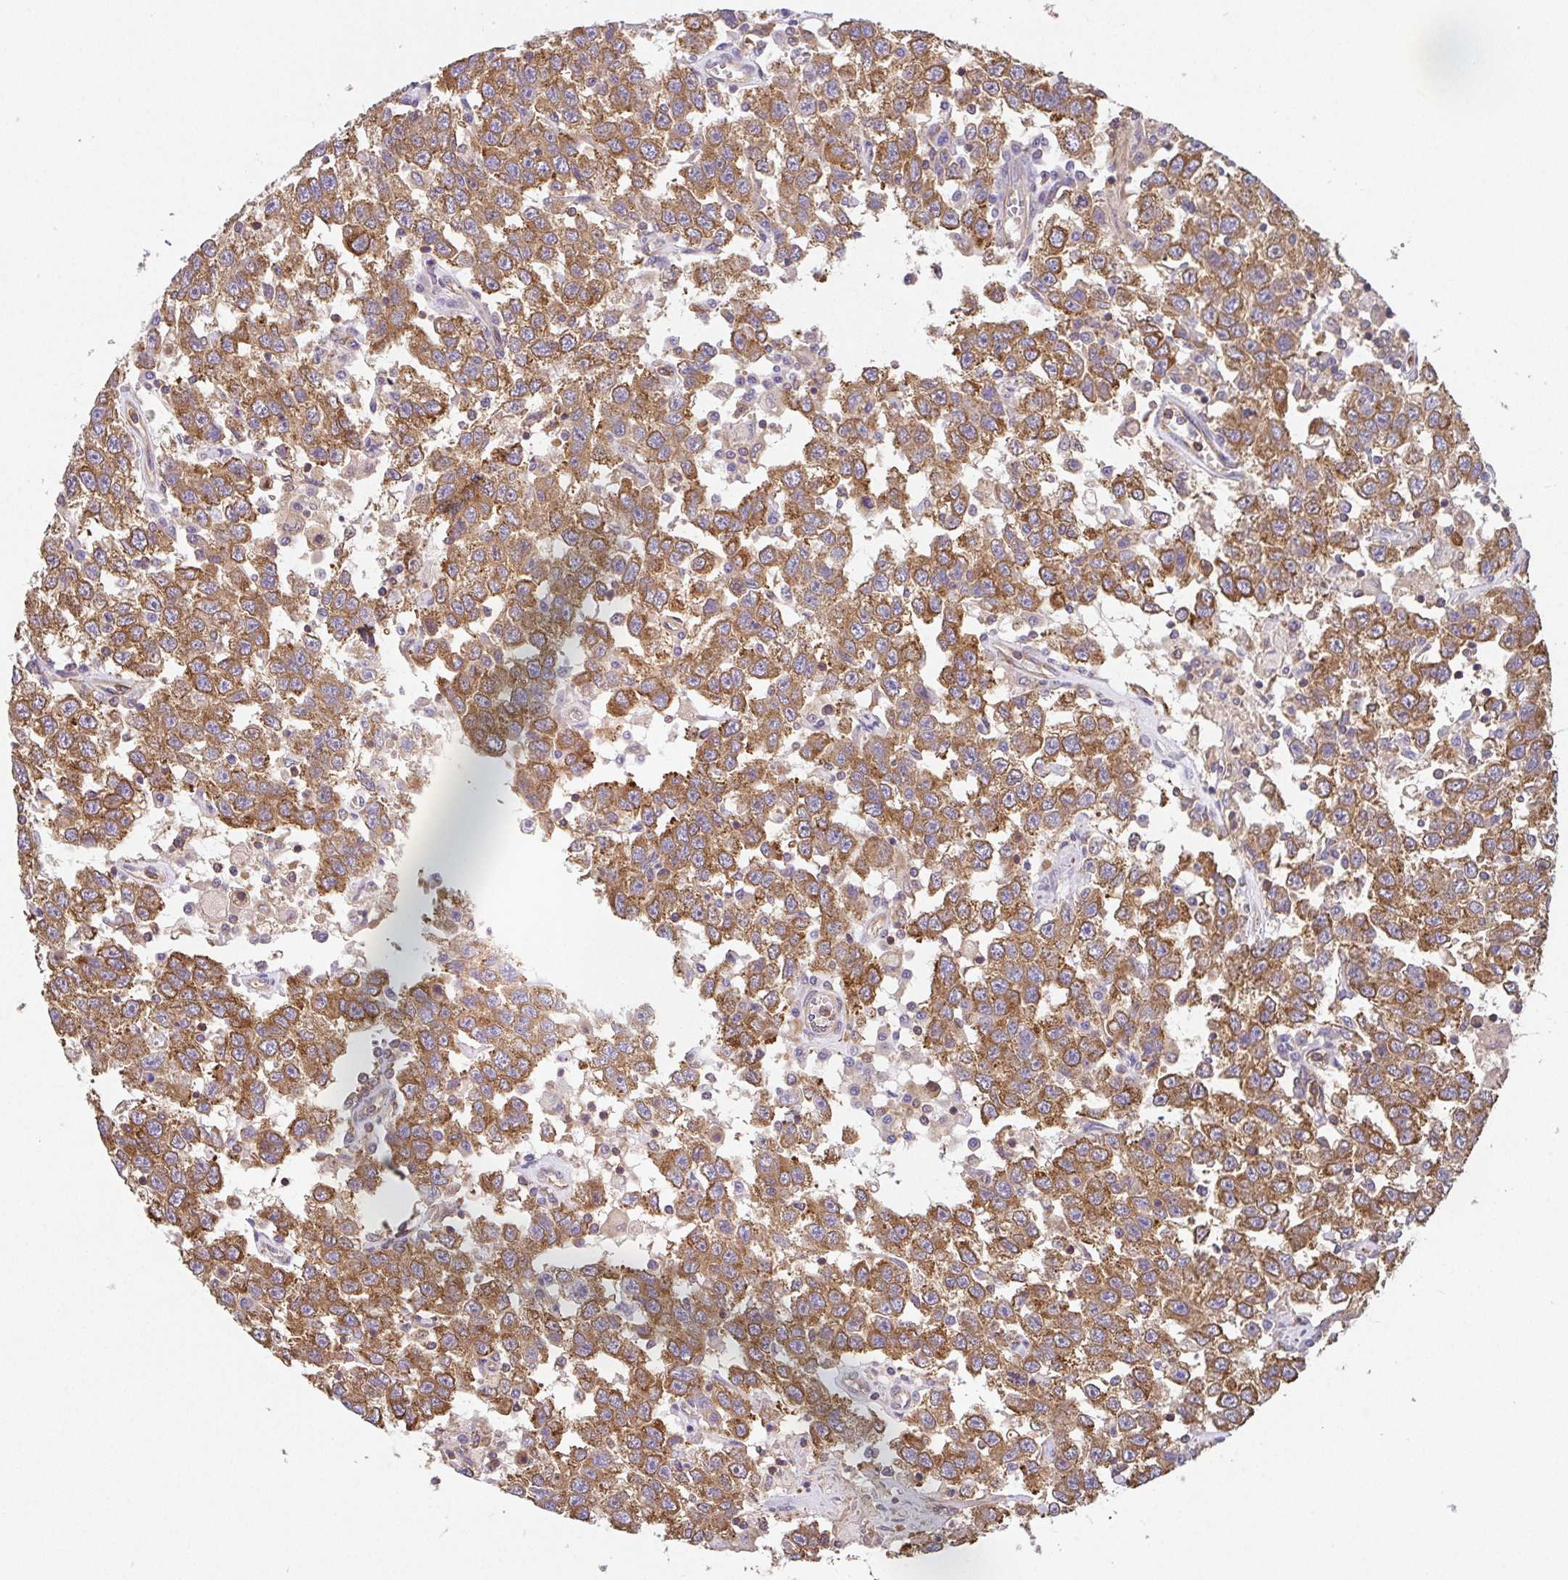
{"staining": {"intensity": "strong", "quantity": ">75%", "location": "cytoplasmic/membranous"}, "tissue": "testis cancer", "cell_type": "Tumor cells", "image_type": "cancer", "snomed": [{"axis": "morphology", "description": "Seminoma, NOS"}, {"axis": "topography", "description": "Testis"}], "caption": "High-magnification brightfield microscopy of seminoma (testis) stained with DAB (brown) and counterstained with hematoxylin (blue). tumor cells exhibit strong cytoplasmic/membranous positivity is present in about>75% of cells.", "gene": "TMEM229A", "patient": {"sex": "male", "age": 41}}